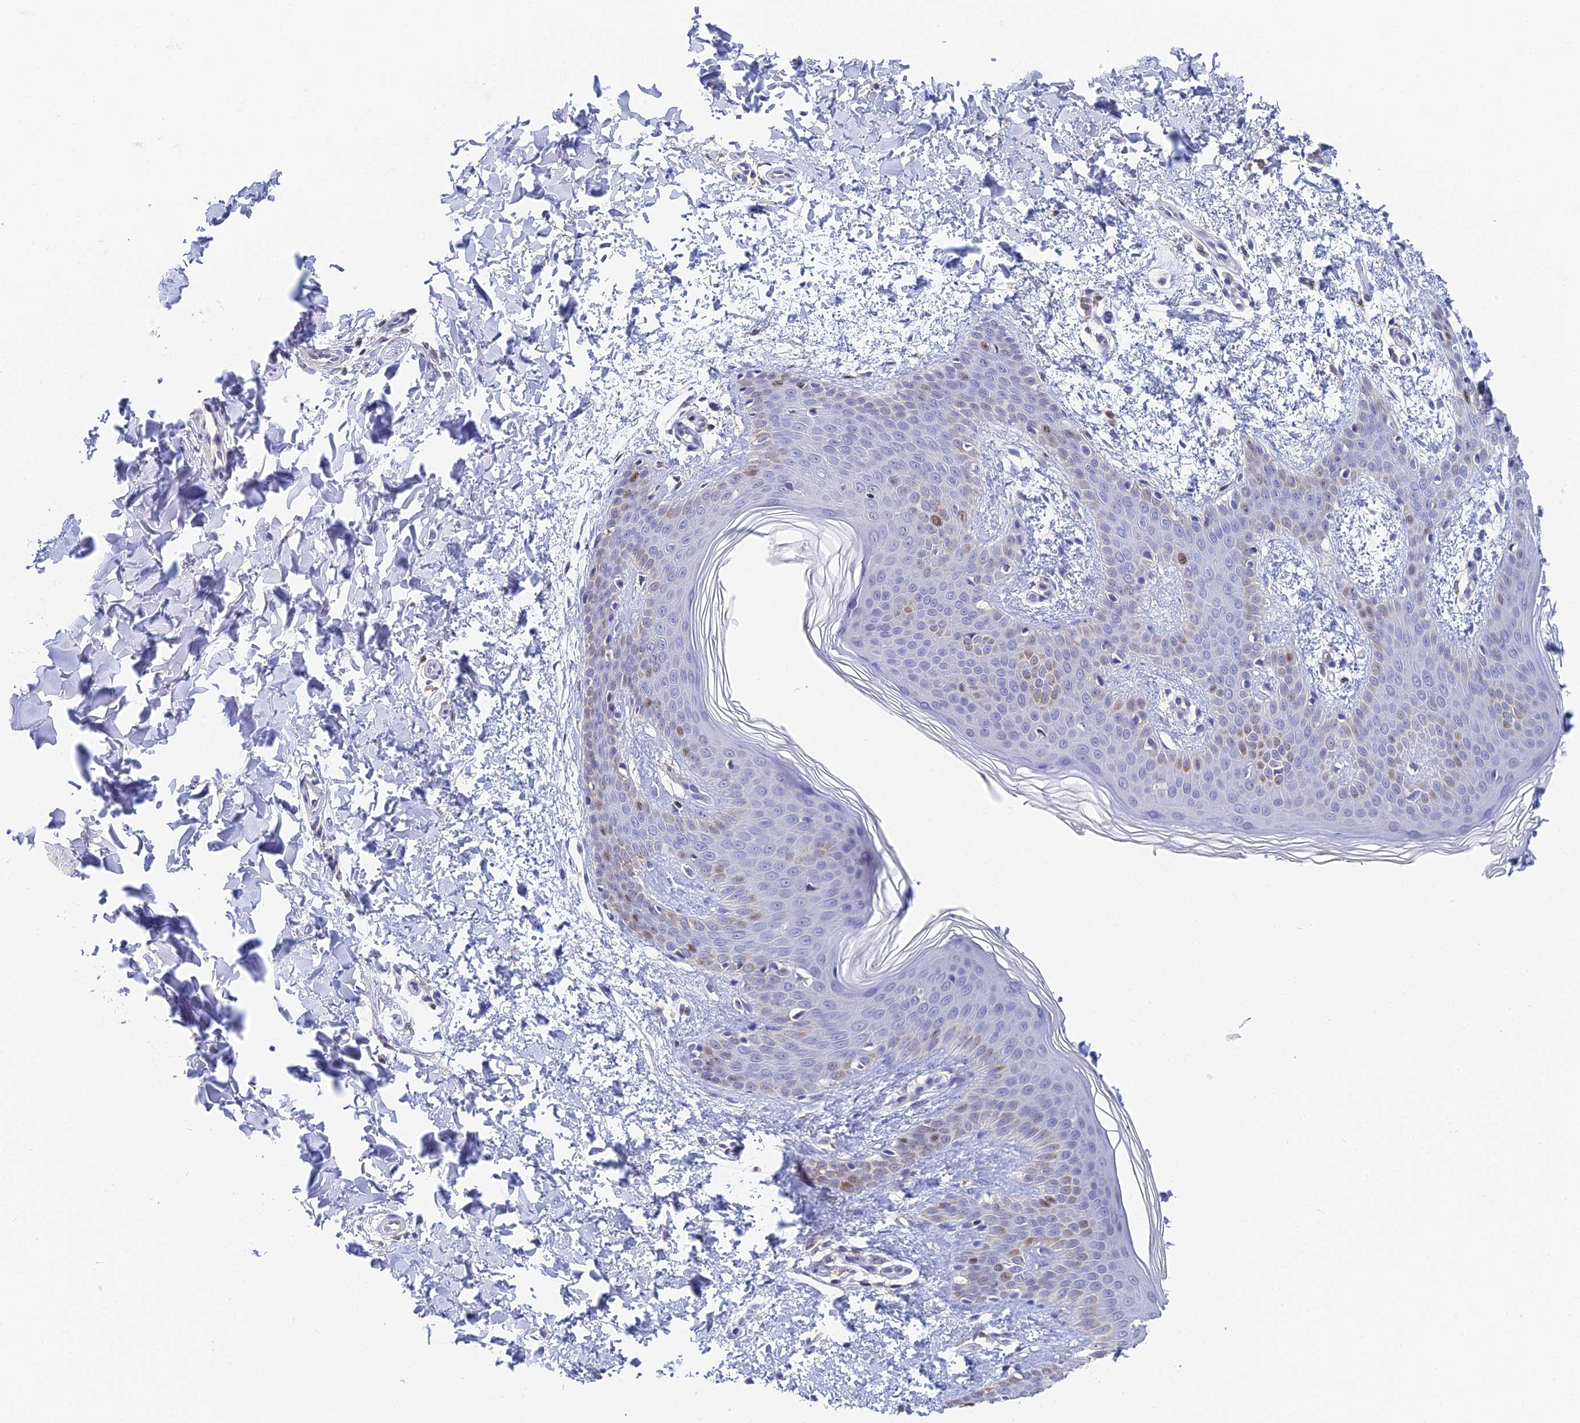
{"staining": {"intensity": "negative", "quantity": "none", "location": "none"}, "tissue": "skin", "cell_type": "Fibroblasts", "image_type": "normal", "snomed": [{"axis": "morphology", "description": "Normal tissue, NOS"}, {"axis": "topography", "description": "Skin"}], "caption": "DAB immunohistochemical staining of benign skin displays no significant positivity in fibroblasts.", "gene": "MCM2", "patient": {"sex": "male", "age": 36}}